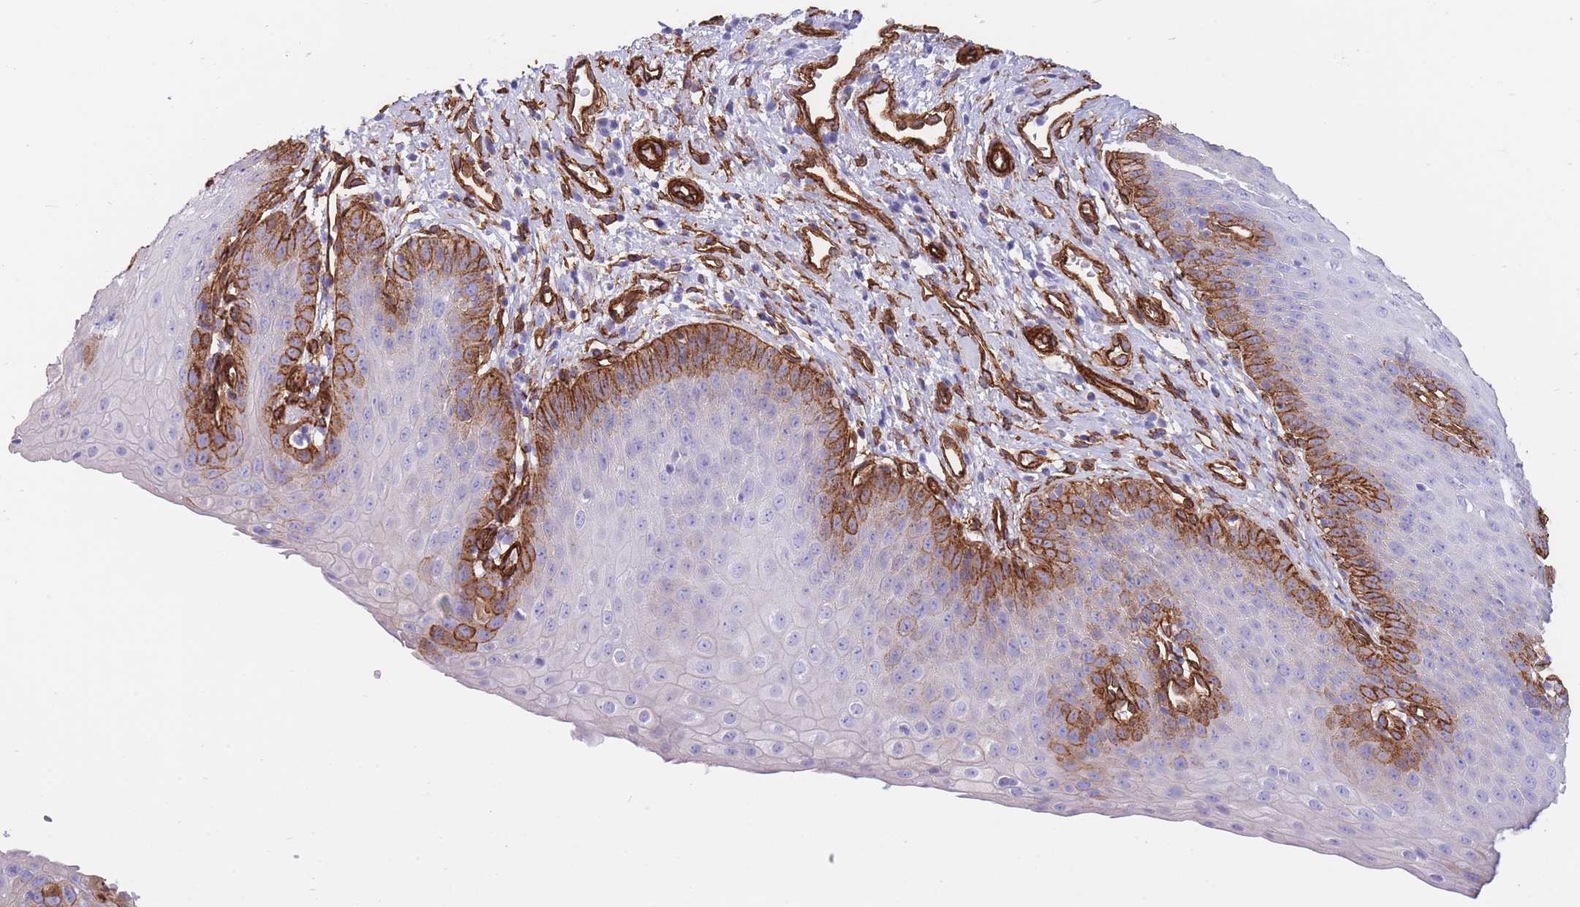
{"staining": {"intensity": "strong", "quantity": "25%-75%", "location": "cytoplasmic/membranous"}, "tissue": "esophagus", "cell_type": "Squamous epithelial cells", "image_type": "normal", "snomed": [{"axis": "morphology", "description": "Normal tissue, NOS"}, {"axis": "topography", "description": "Esophagus"}], "caption": "Immunohistochemical staining of normal human esophagus exhibits high levels of strong cytoplasmic/membranous expression in approximately 25%-75% of squamous epithelial cells. The staining was performed using DAB, with brown indicating positive protein expression. Nuclei are stained blue with hematoxylin.", "gene": "CAVIN1", "patient": {"sex": "male", "age": 71}}